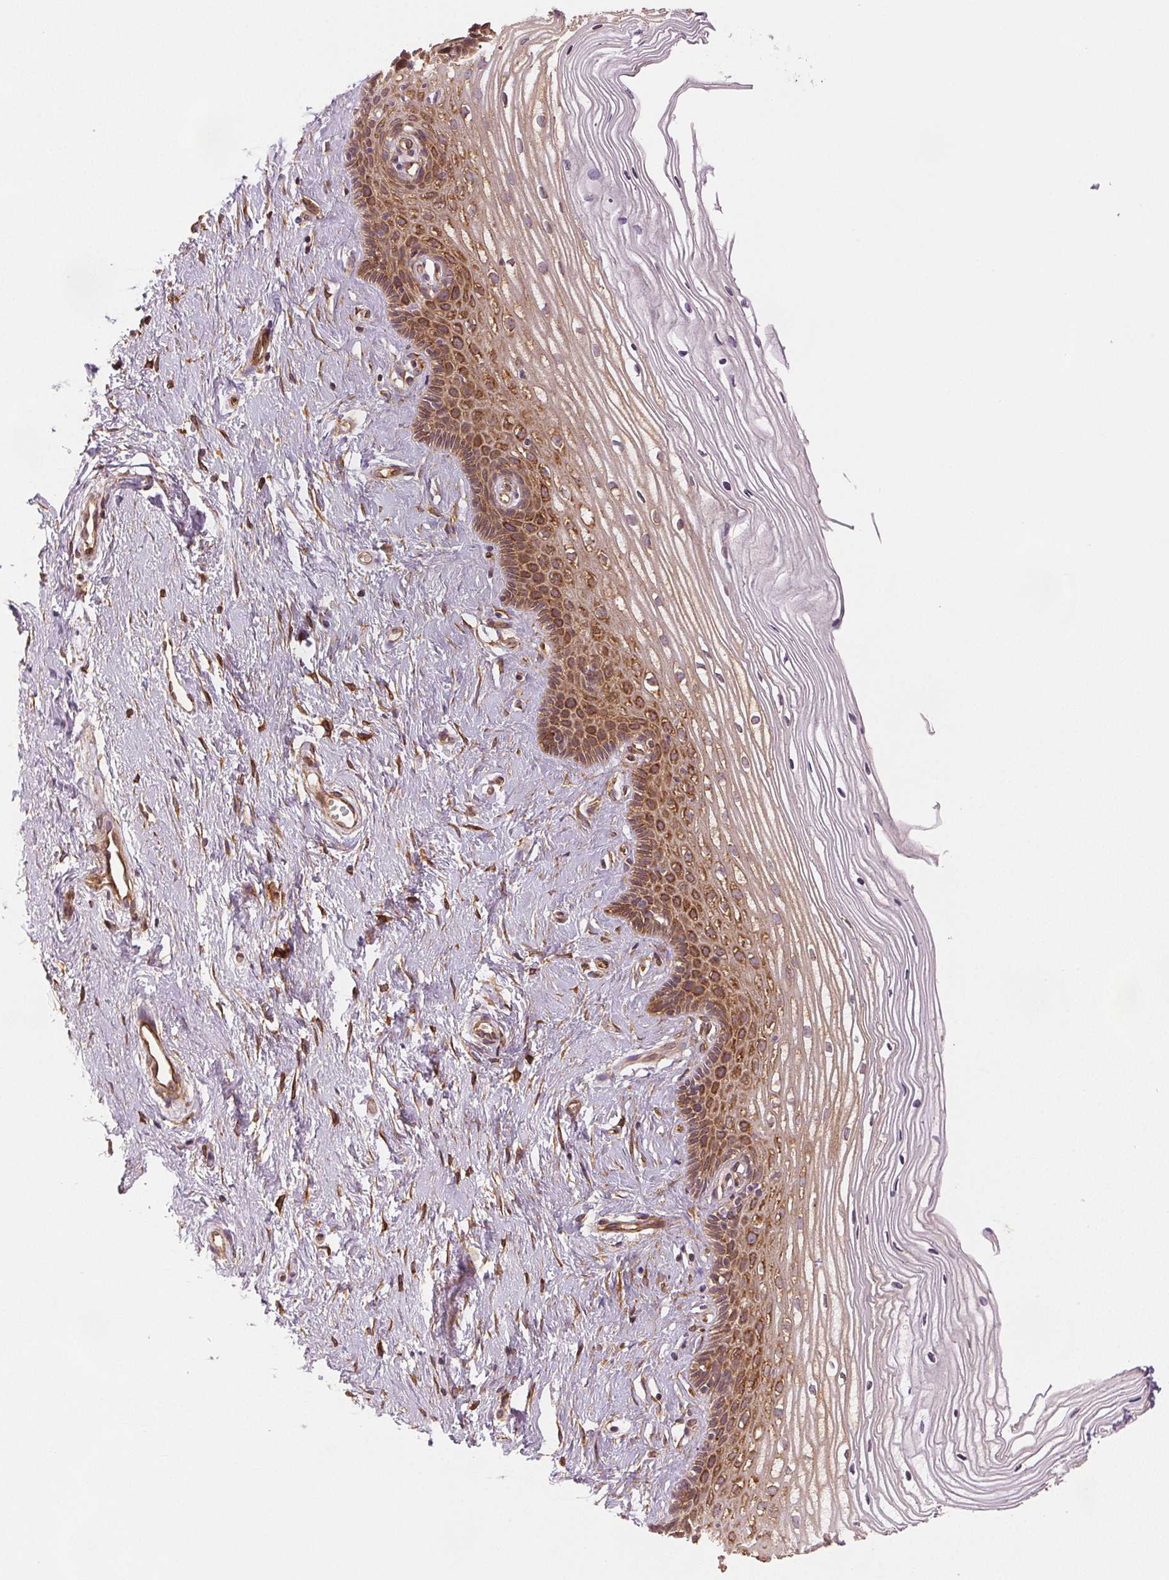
{"staining": {"intensity": "negative", "quantity": "none", "location": "none"}, "tissue": "cervix", "cell_type": "Glandular cells", "image_type": "normal", "snomed": [{"axis": "morphology", "description": "Normal tissue, NOS"}, {"axis": "topography", "description": "Cervix"}], "caption": "DAB immunohistochemical staining of benign human cervix reveals no significant staining in glandular cells.", "gene": "DIAPH2", "patient": {"sex": "female", "age": 40}}